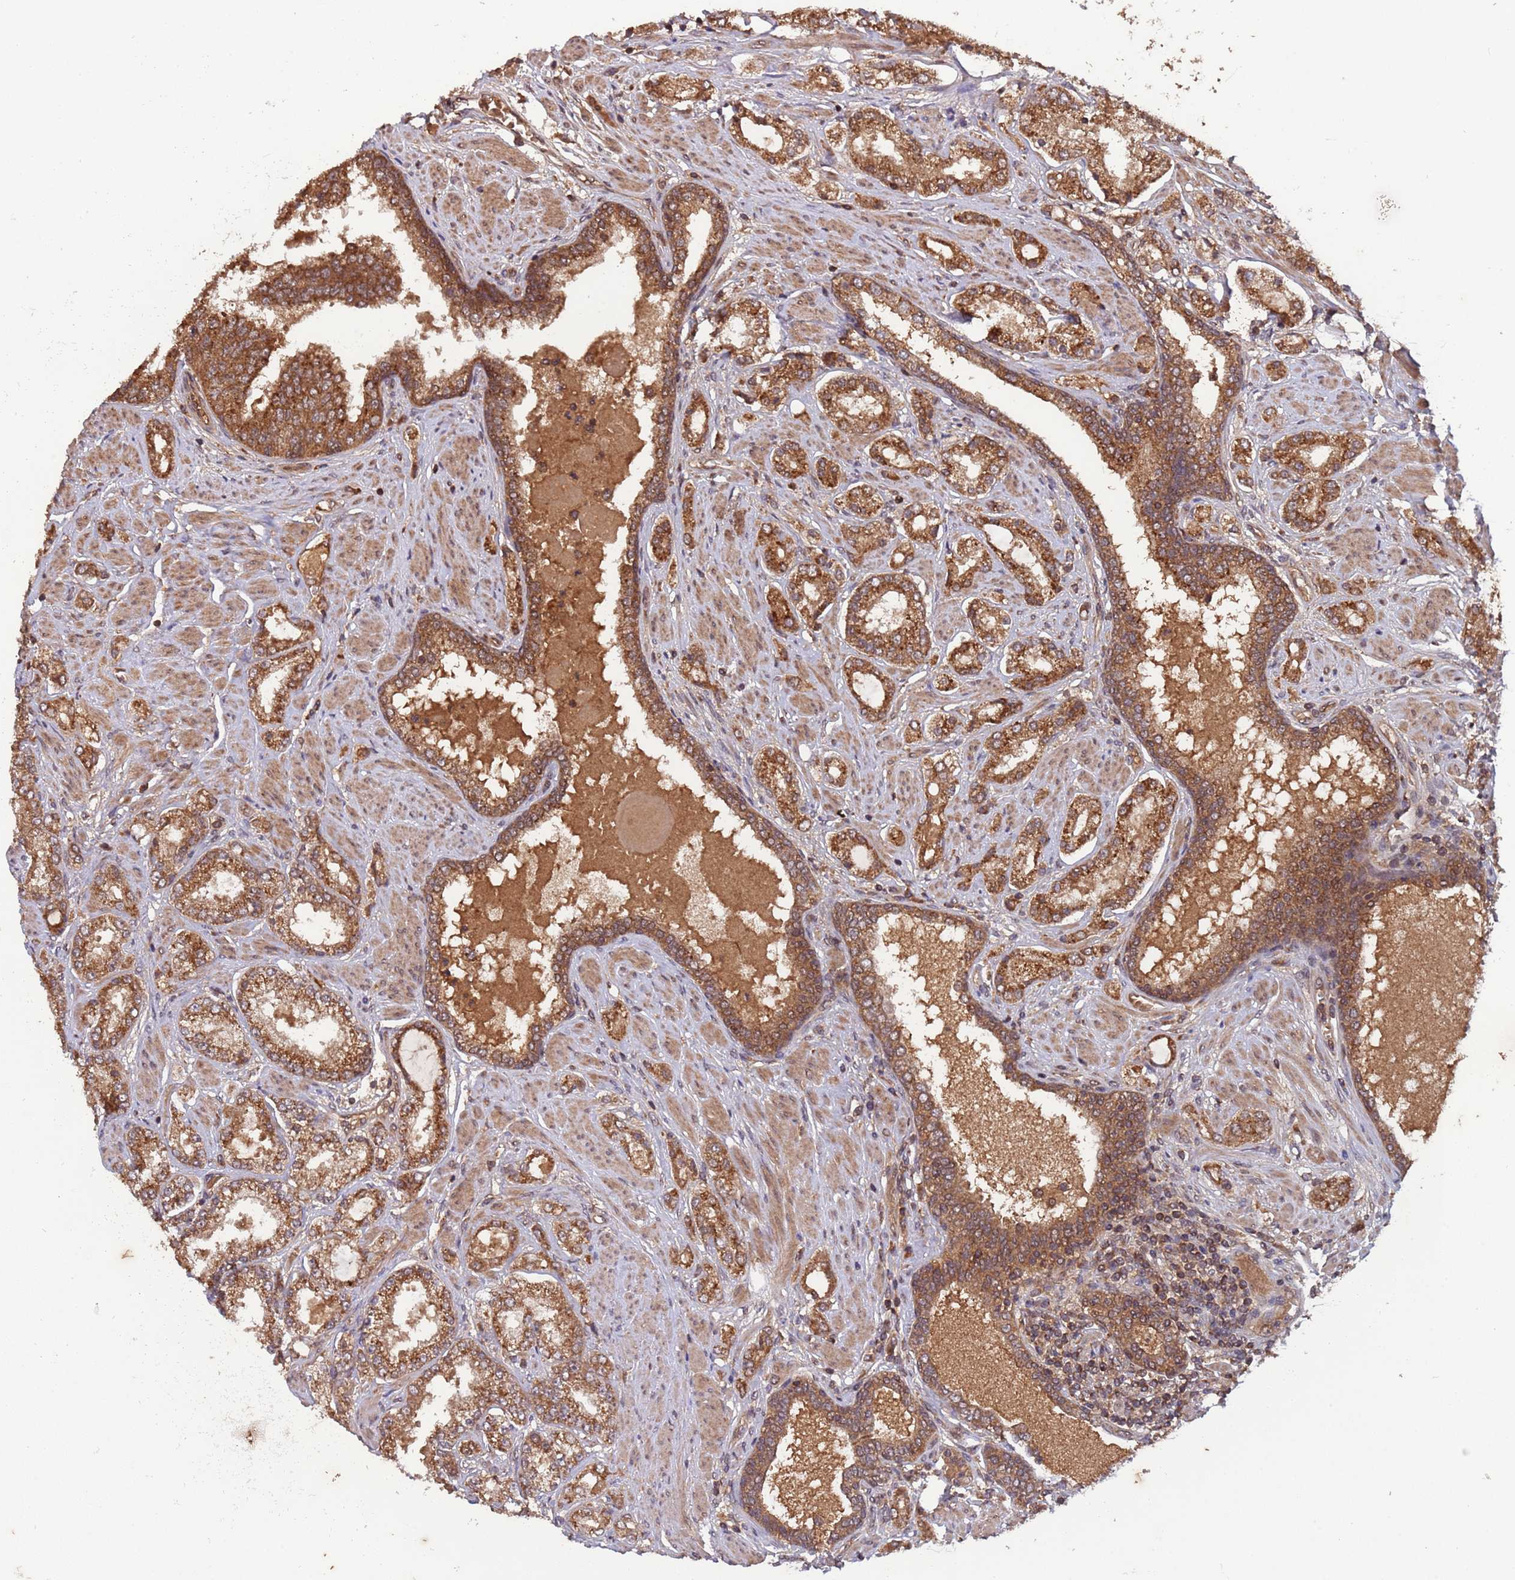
{"staining": {"intensity": "moderate", "quantity": ">75%", "location": "cytoplasmic/membranous"}, "tissue": "prostate cancer", "cell_type": "Tumor cells", "image_type": "cancer", "snomed": [{"axis": "morphology", "description": "Adenocarcinoma, High grade"}, {"axis": "topography", "description": "Prostate"}], "caption": "Immunohistochemical staining of human prostate cancer exhibits moderate cytoplasmic/membranous protein expression in approximately >75% of tumor cells.", "gene": "ERI1", "patient": {"sex": "male", "age": 68}}